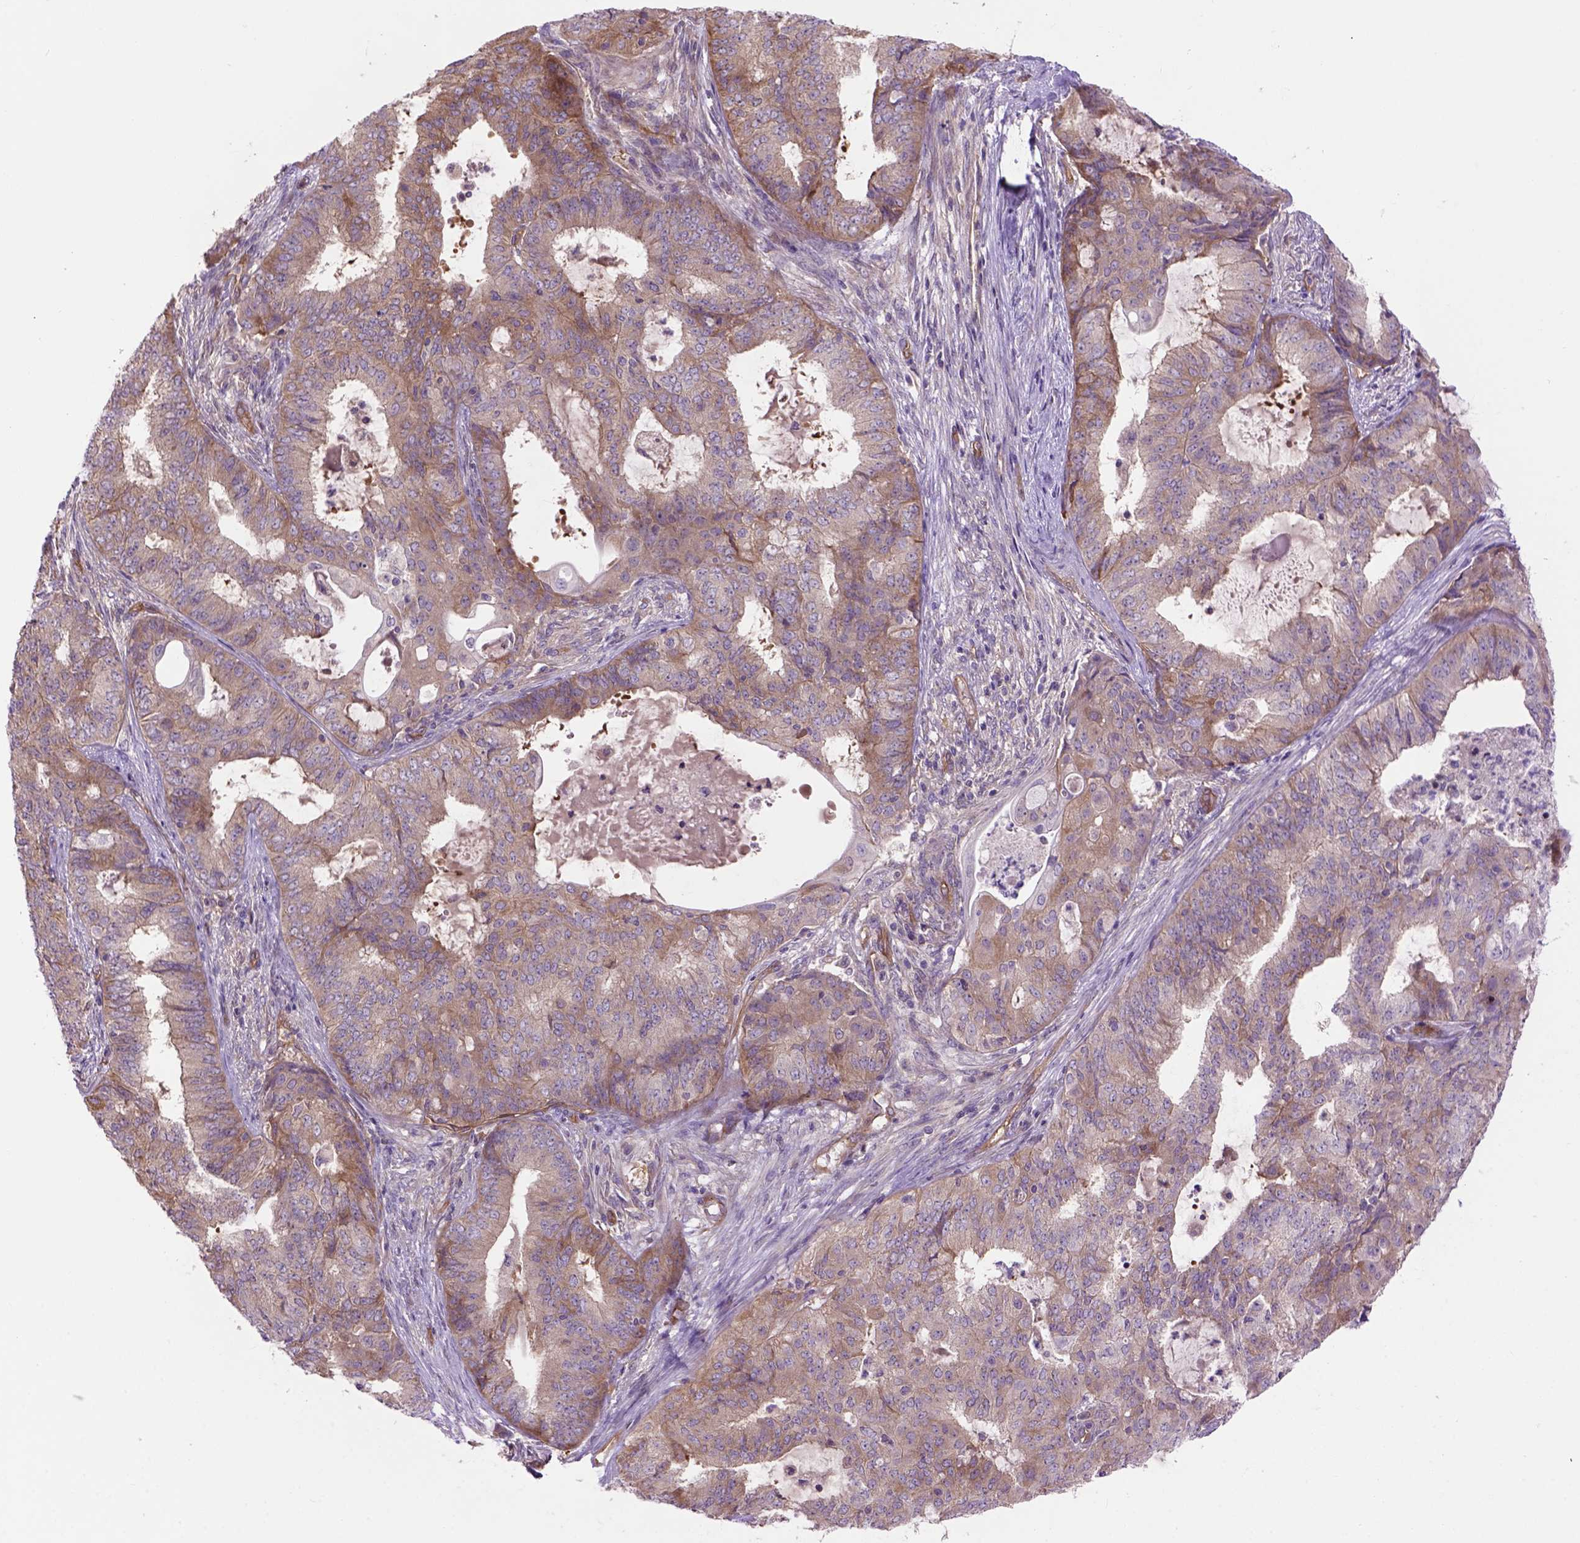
{"staining": {"intensity": "moderate", "quantity": ">75%", "location": "cytoplasmic/membranous"}, "tissue": "endometrial cancer", "cell_type": "Tumor cells", "image_type": "cancer", "snomed": [{"axis": "morphology", "description": "Adenocarcinoma, NOS"}, {"axis": "topography", "description": "Endometrium"}], "caption": "About >75% of tumor cells in endometrial adenocarcinoma demonstrate moderate cytoplasmic/membranous protein expression as visualized by brown immunohistochemical staining.", "gene": "CASKIN2", "patient": {"sex": "female", "age": 62}}